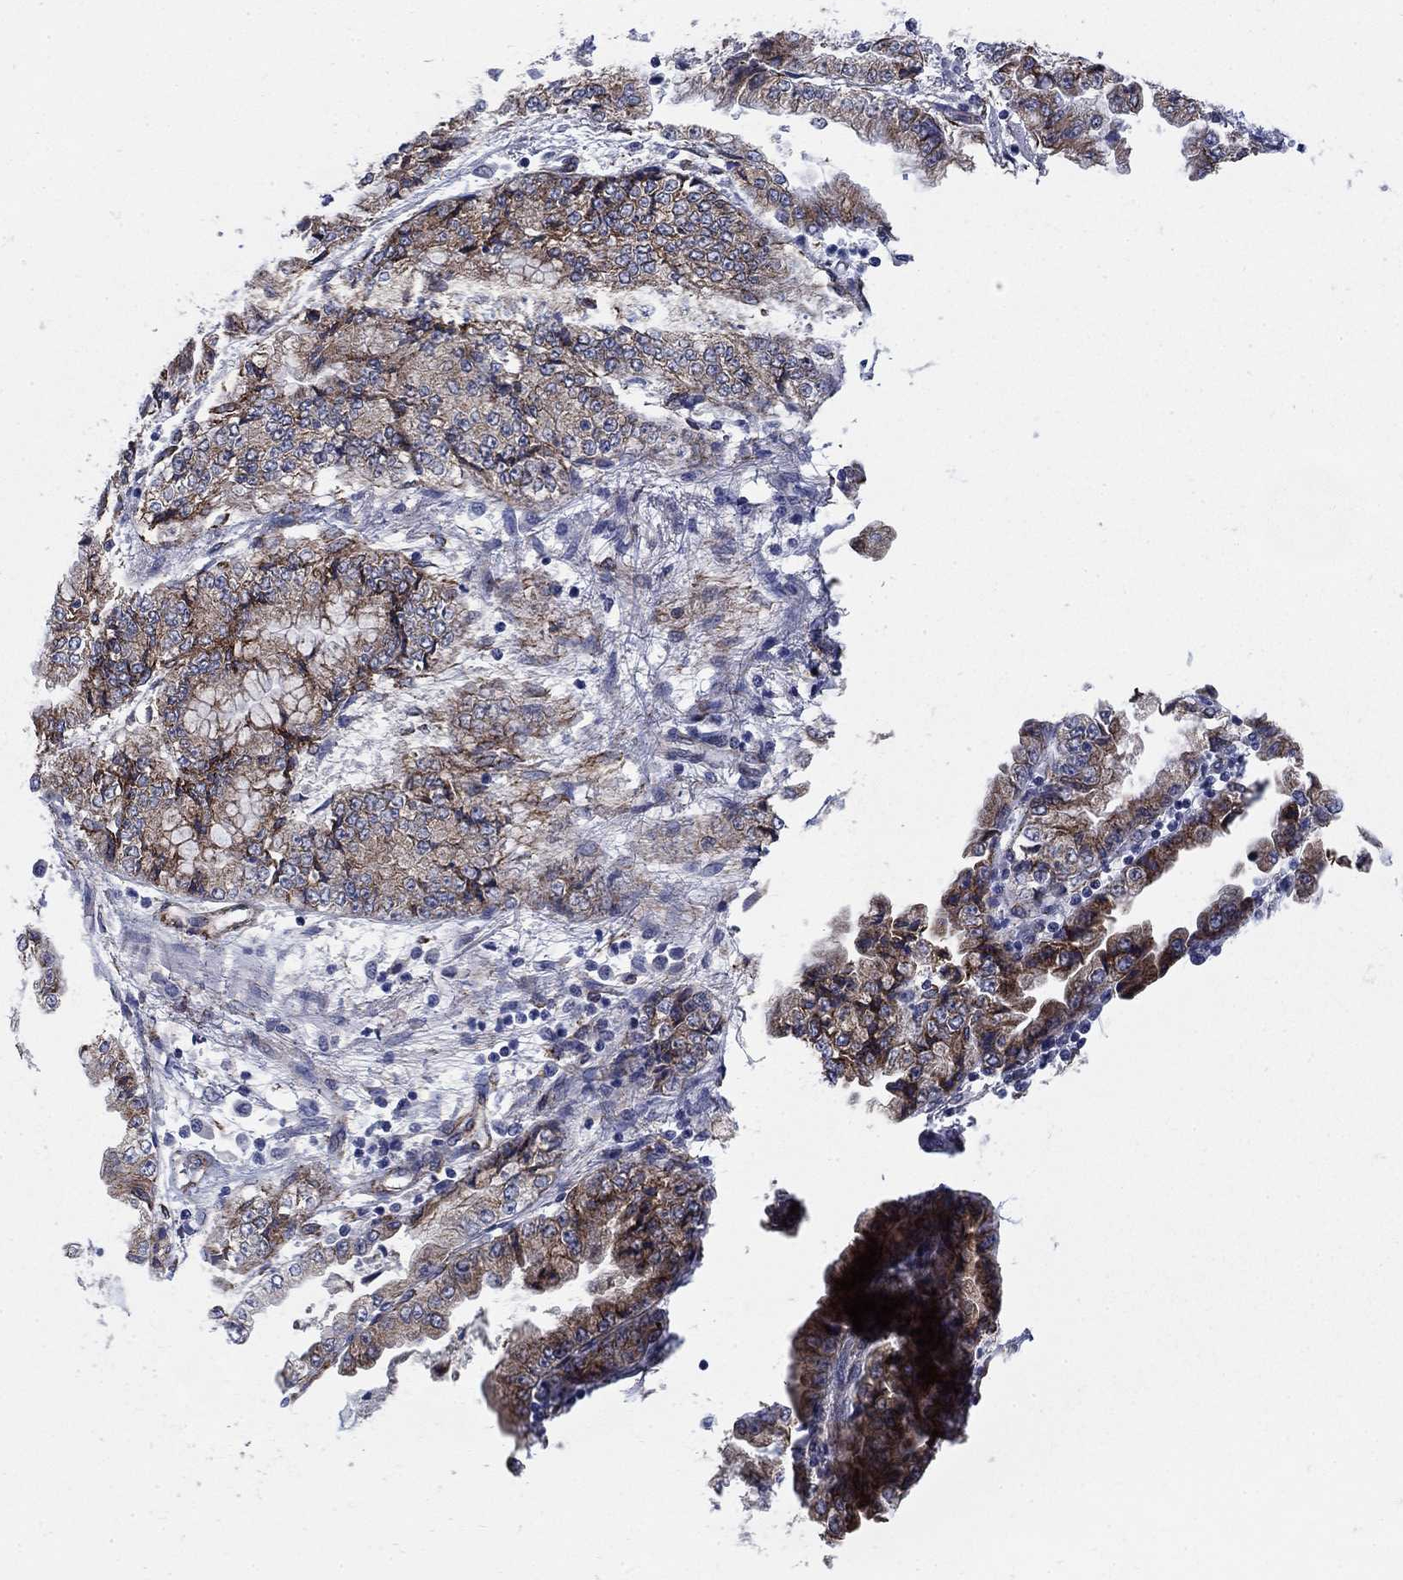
{"staining": {"intensity": "moderate", "quantity": "25%-75%", "location": "cytoplasmic/membranous"}, "tissue": "stomach cancer", "cell_type": "Tumor cells", "image_type": "cancer", "snomed": [{"axis": "morphology", "description": "Adenocarcinoma, NOS"}, {"axis": "topography", "description": "Stomach, upper"}], "caption": "DAB (3,3'-diaminobenzidine) immunohistochemical staining of stomach adenocarcinoma demonstrates moderate cytoplasmic/membranous protein positivity in about 25%-75% of tumor cells.", "gene": "SEPTIN8", "patient": {"sex": "female", "age": 74}}